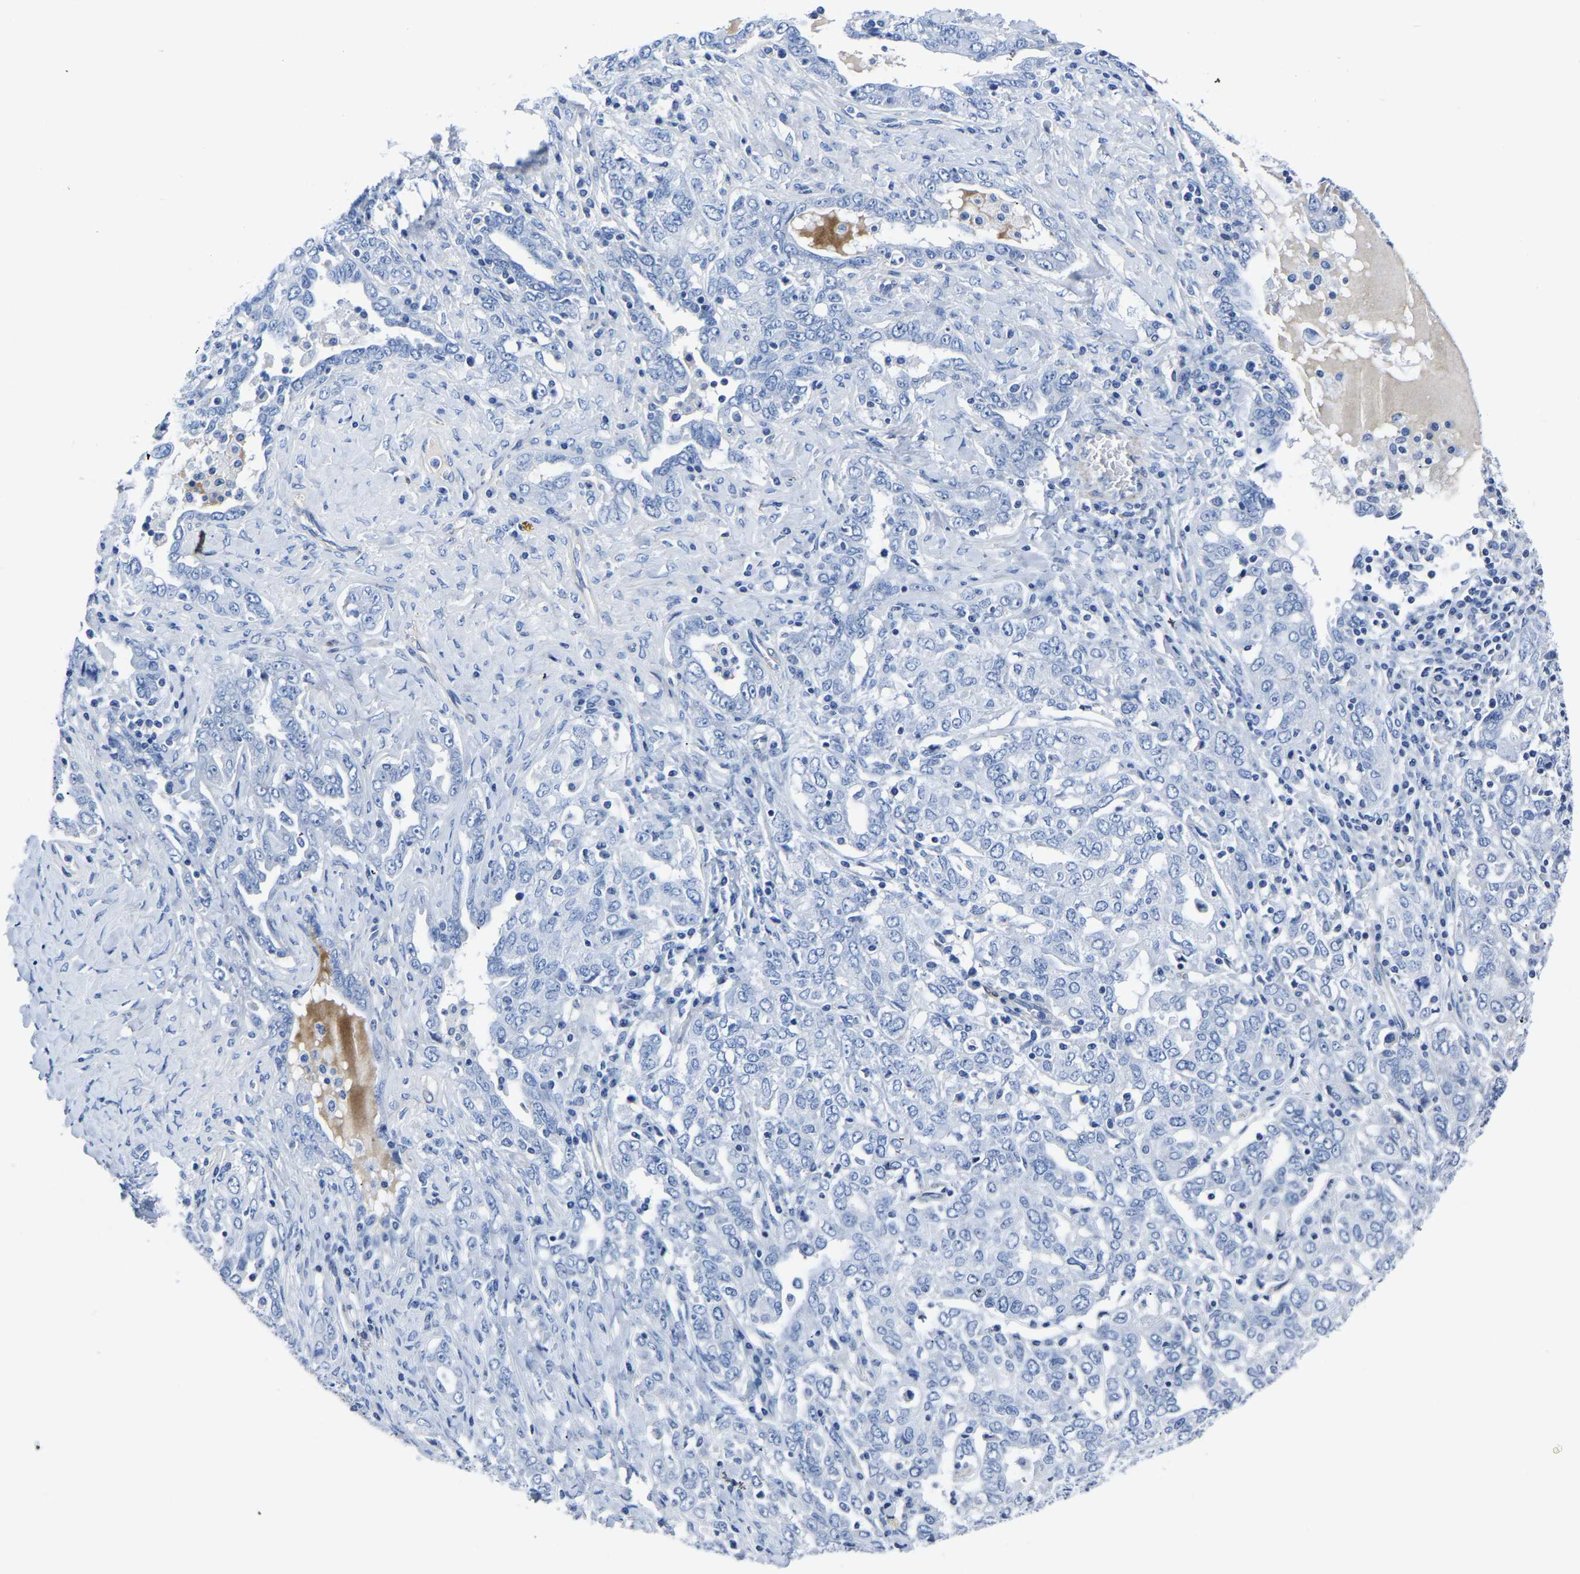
{"staining": {"intensity": "negative", "quantity": "none", "location": "none"}, "tissue": "ovarian cancer", "cell_type": "Tumor cells", "image_type": "cancer", "snomed": [{"axis": "morphology", "description": "Carcinoma, endometroid"}, {"axis": "topography", "description": "Ovary"}], "caption": "DAB immunohistochemical staining of endometroid carcinoma (ovarian) demonstrates no significant staining in tumor cells.", "gene": "SLC45A3", "patient": {"sex": "female", "age": 62}}